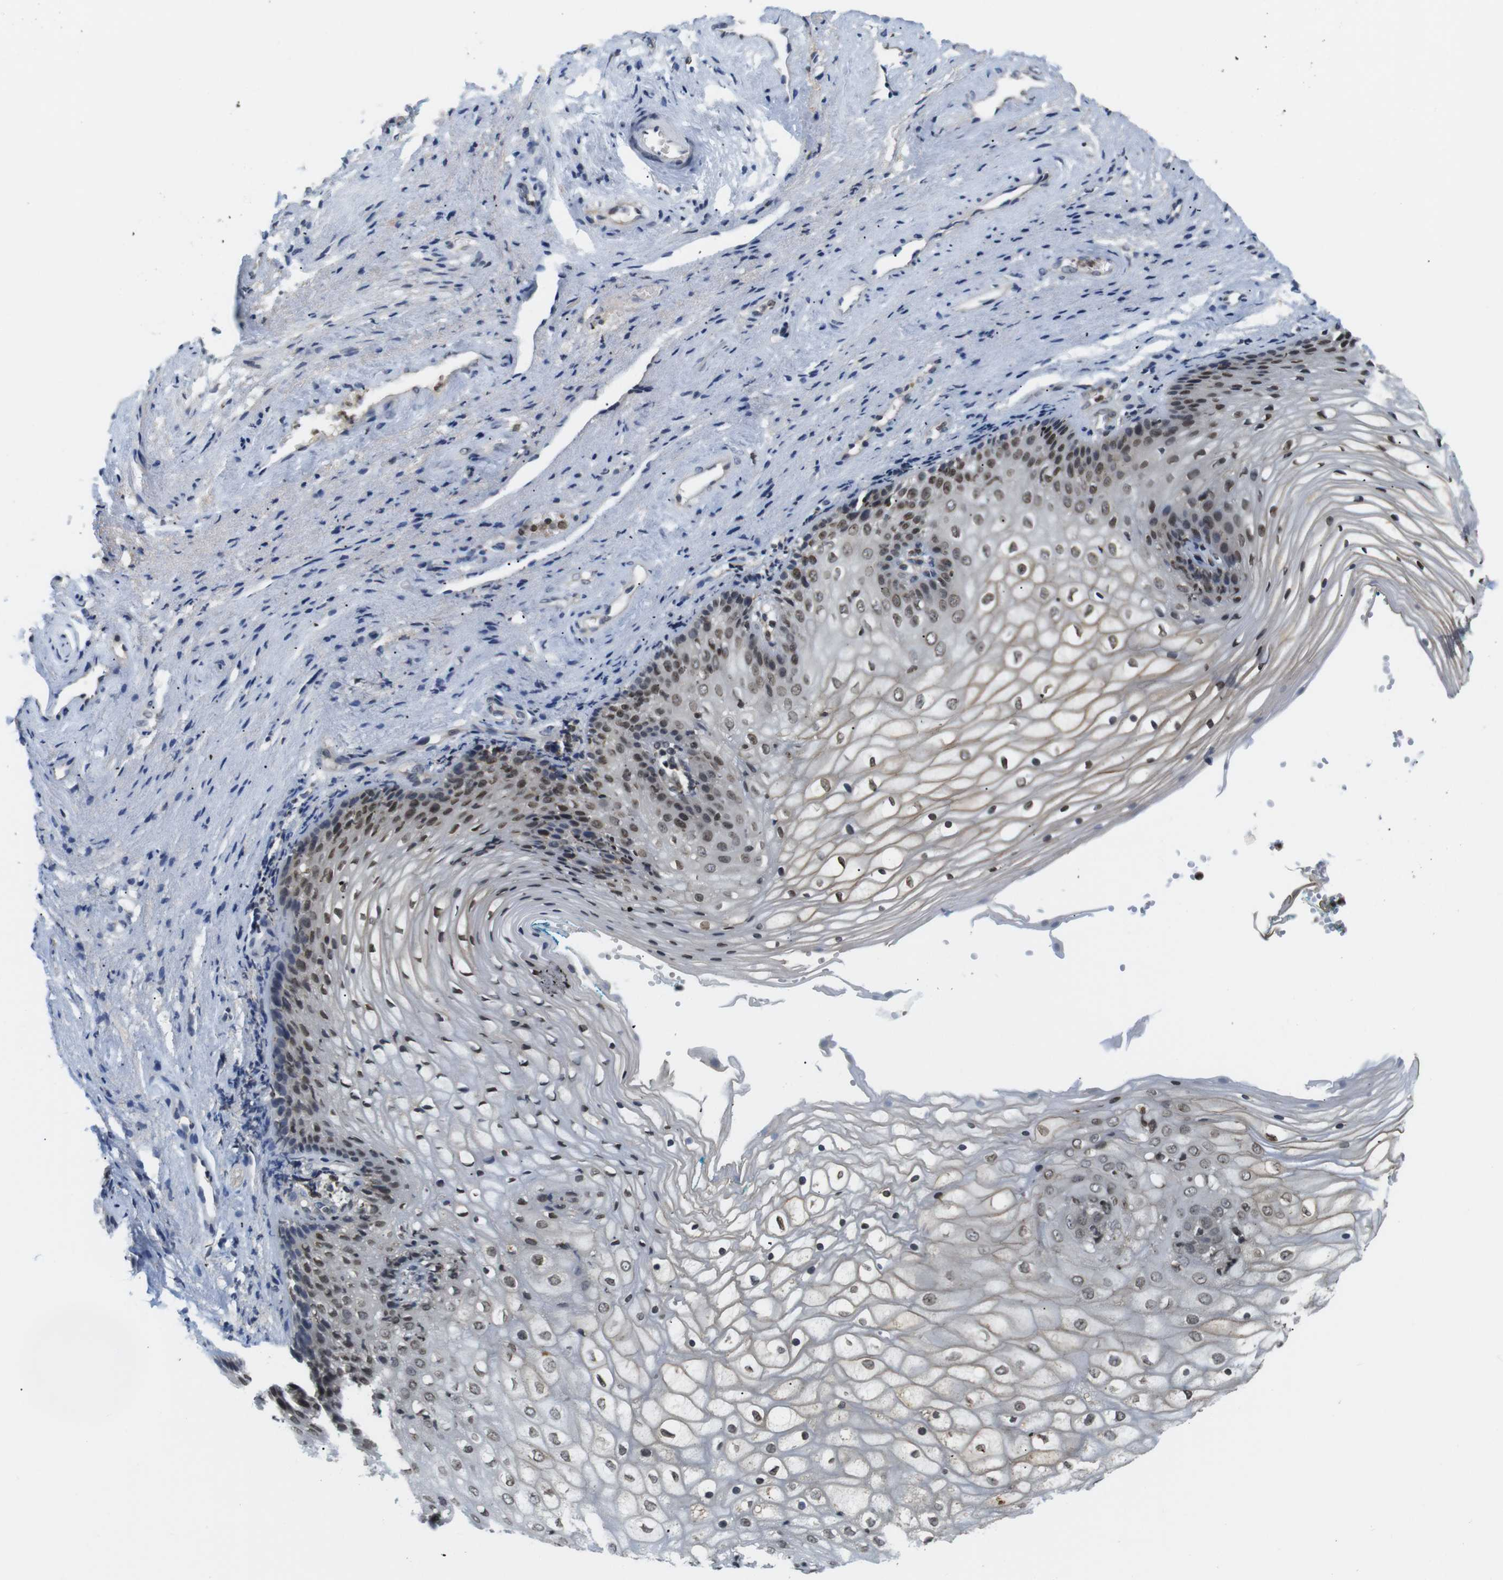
{"staining": {"intensity": "weak", "quantity": ">75%", "location": "nuclear"}, "tissue": "vagina", "cell_type": "Squamous epithelial cells", "image_type": "normal", "snomed": [{"axis": "morphology", "description": "Normal tissue, NOS"}, {"axis": "topography", "description": "Vagina"}], "caption": "Protein expression by immunohistochemistry demonstrates weak nuclear expression in approximately >75% of squamous epithelial cells in unremarkable vagina.", "gene": "MBD1", "patient": {"sex": "female", "age": 34}}